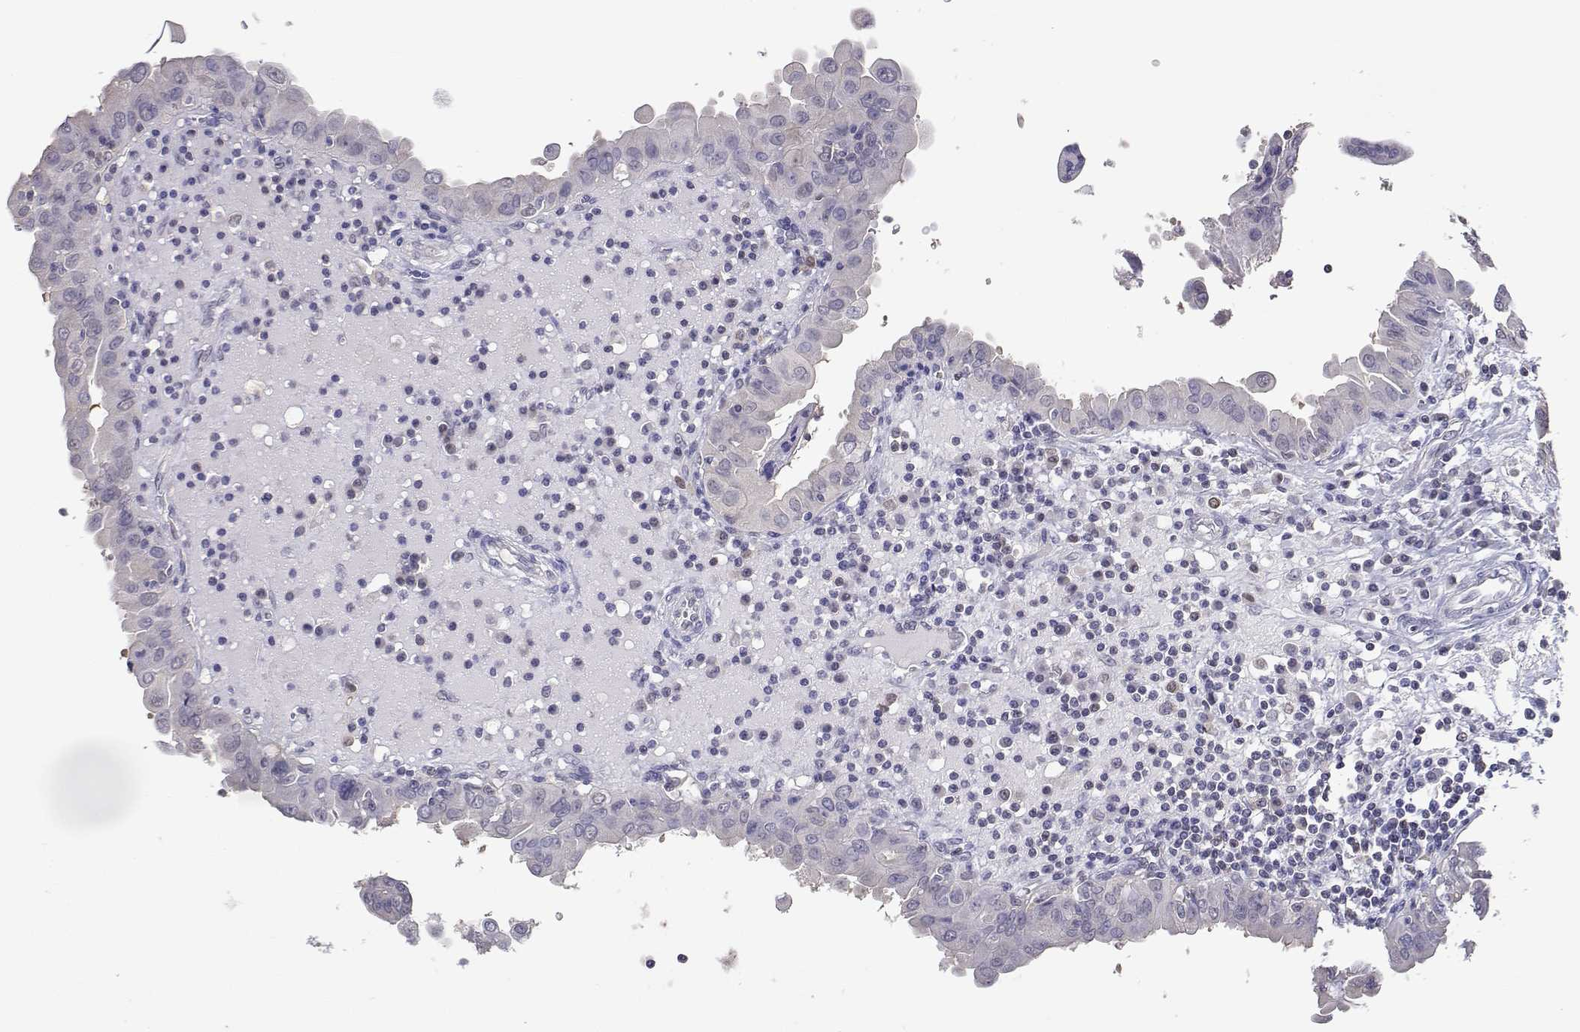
{"staining": {"intensity": "negative", "quantity": "none", "location": "none"}, "tissue": "thyroid cancer", "cell_type": "Tumor cells", "image_type": "cancer", "snomed": [{"axis": "morphology", "description": "Papillary adenocarcinoma, NOS"}, {"axis": "topography", "description": "Thyroid gland"}], "caption": "Thyroid papillary adenocarcinoma was stained to show a protein in brown. There is no significant expression in tumor cells.", "gene": "ADA", "patient": {"sex": "female", "age": 37}}